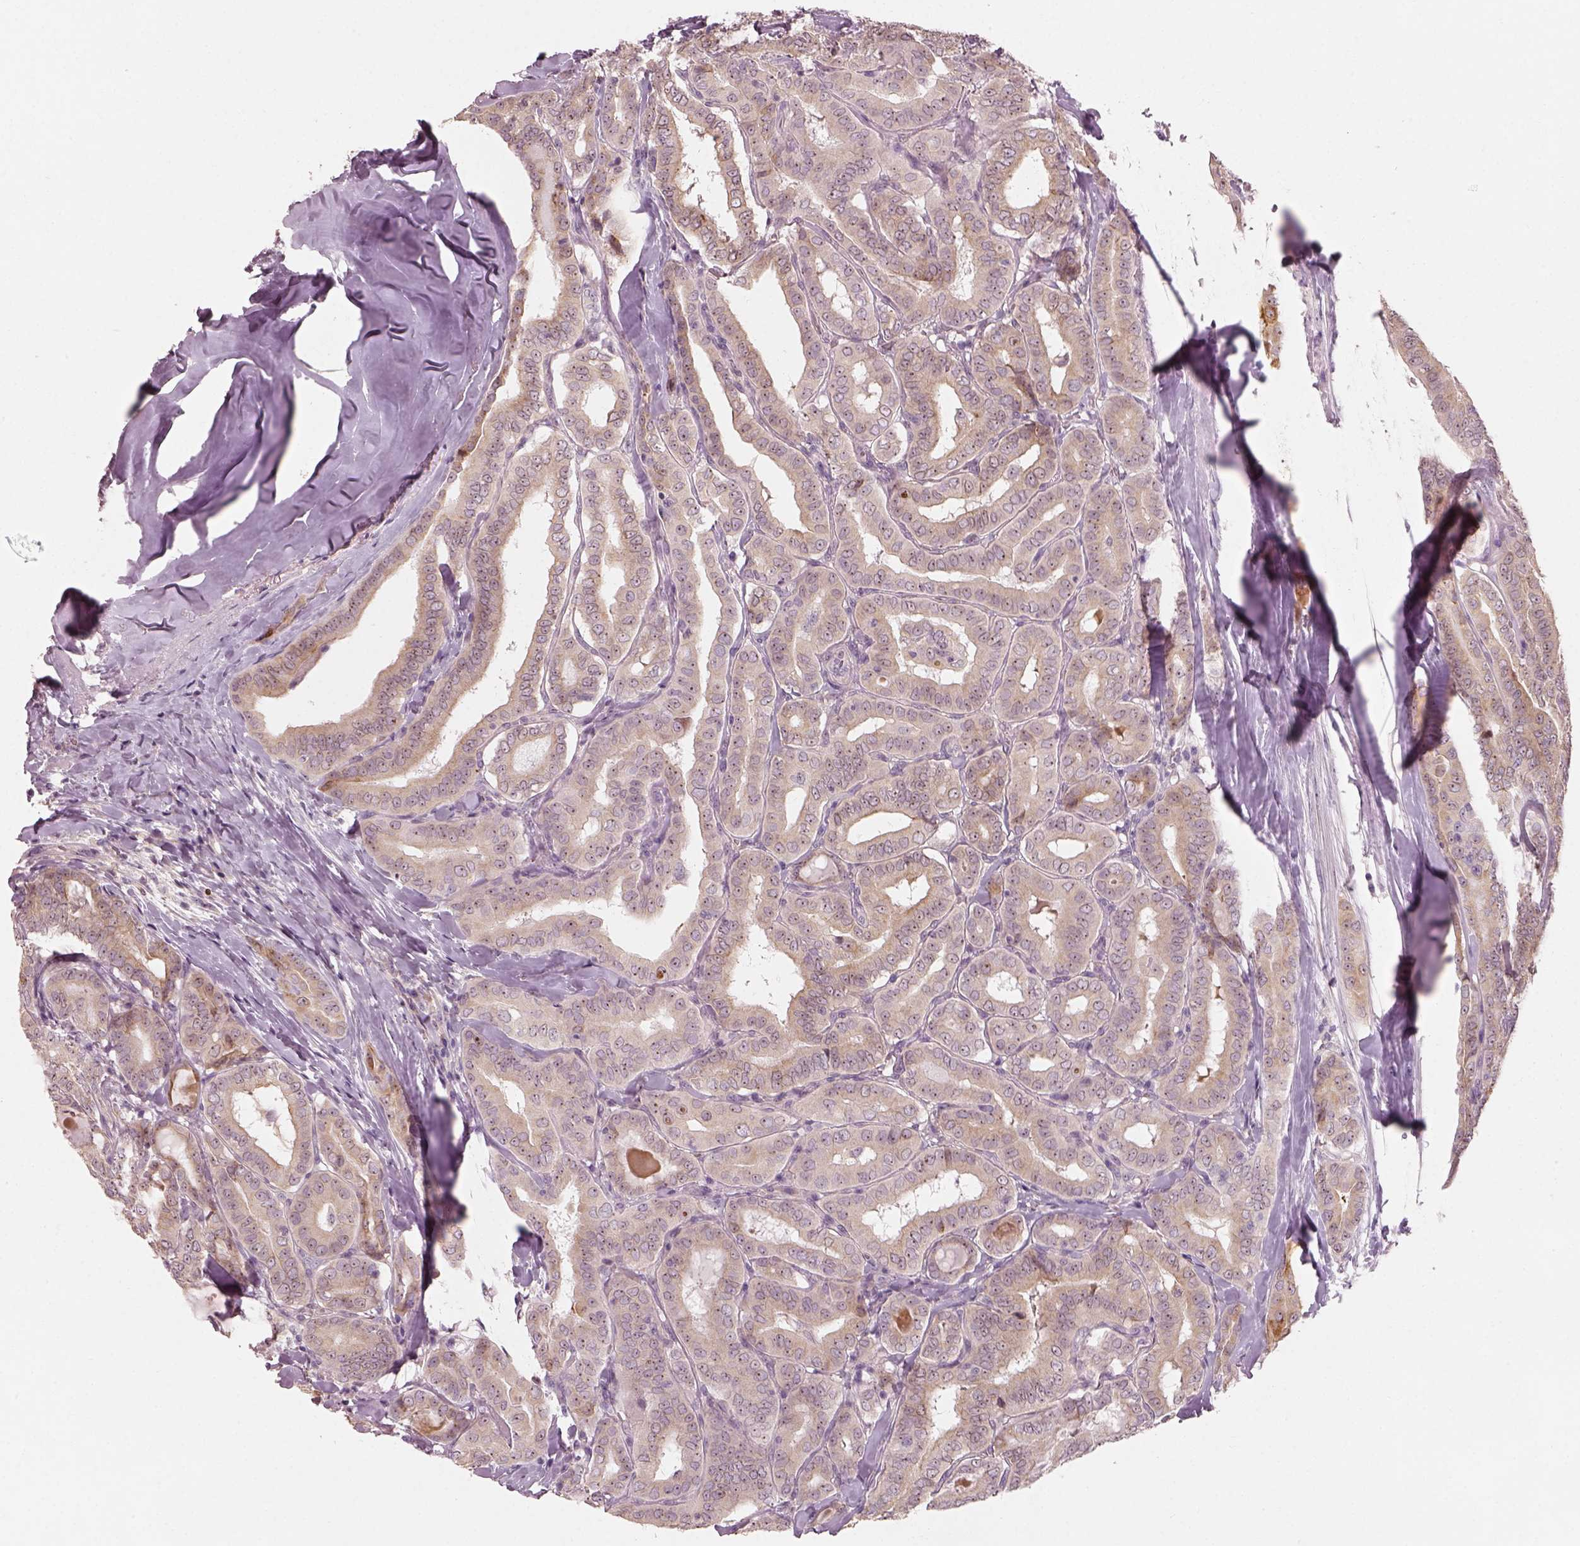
{"staining": {"intensity": "weak", "quantity": ">75%", "location": "cytoplasmic/membranous,nuclear"}, "tissue": "thyroid cancer", "cell_type": "Tumor cells", "image_type": "cancer", "snomed": [{"axis": "morphology", "description": "Papillary adenocarcinoma, NOS"}, {"axis": "morphology", "description": "Papillary adenoma metastatic"}, {"axis": "topography", "description": "Thyroid gland"}], "caption": "IHC of human thyroid cancer (papillary adenocarcinoma) shows low levels of weak cytoplasmic/membranous and nuclear positivity in approximately >75% of tumor cells. (brown staining indicates protein expression, while blue staining denotes nuclei).", "gene": "CDS1", "patient": {"sex": "female", "age": 50}}